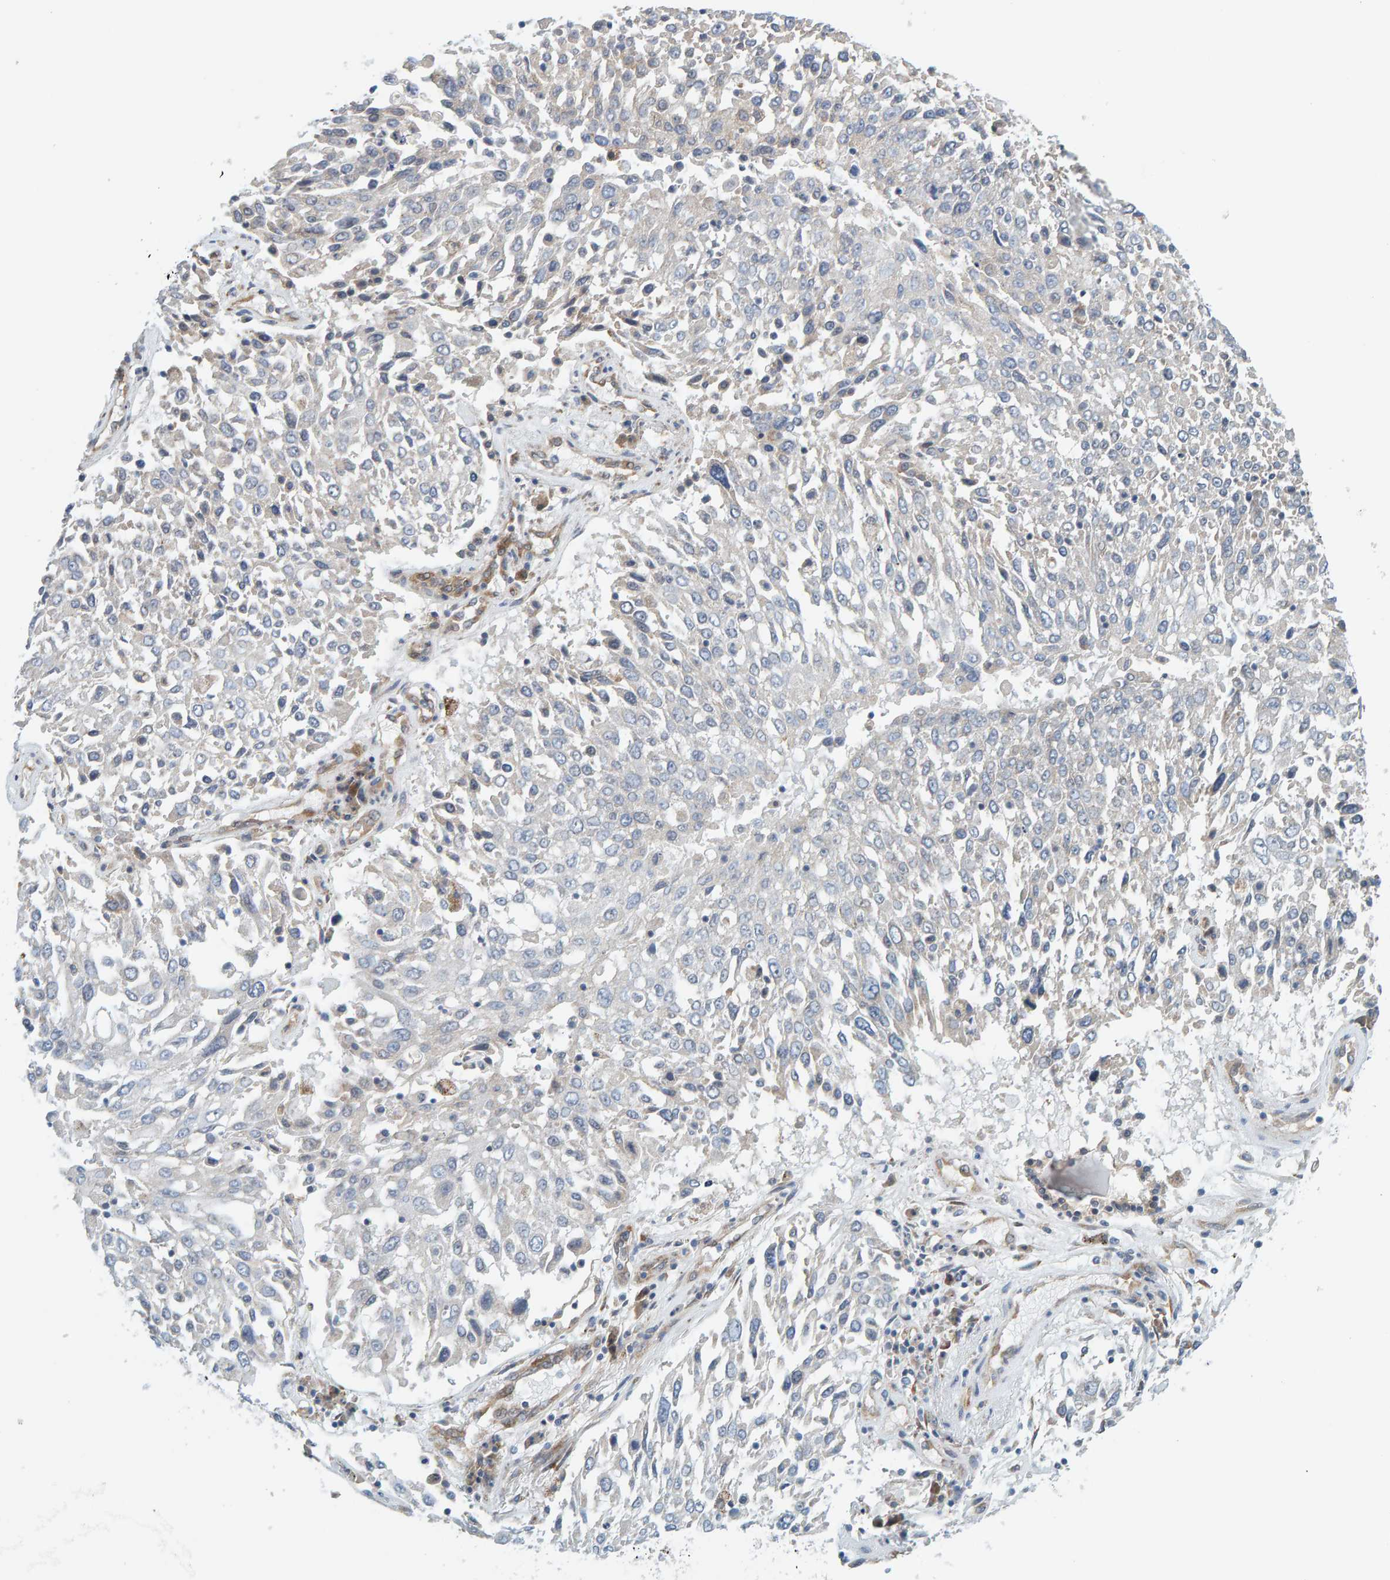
{"staining": {"intensity": "negative", "quantity": "none", "location": "none"}, "tissue": "lung cancer", "cell_type": "Tumor cells", "image_type": "cancer", "snomed": [{"axis": "morphology", "description": "Squamous cell carcinoma, NOS"}, {"axis": "topography", "description": "Lung"}], "caption": "Tumor cells are negative for protein expression in human lung cancer (squamous cell carcinoma).", "gene": "PRKD2", "patient": {"sex": "male", "age": 65}}